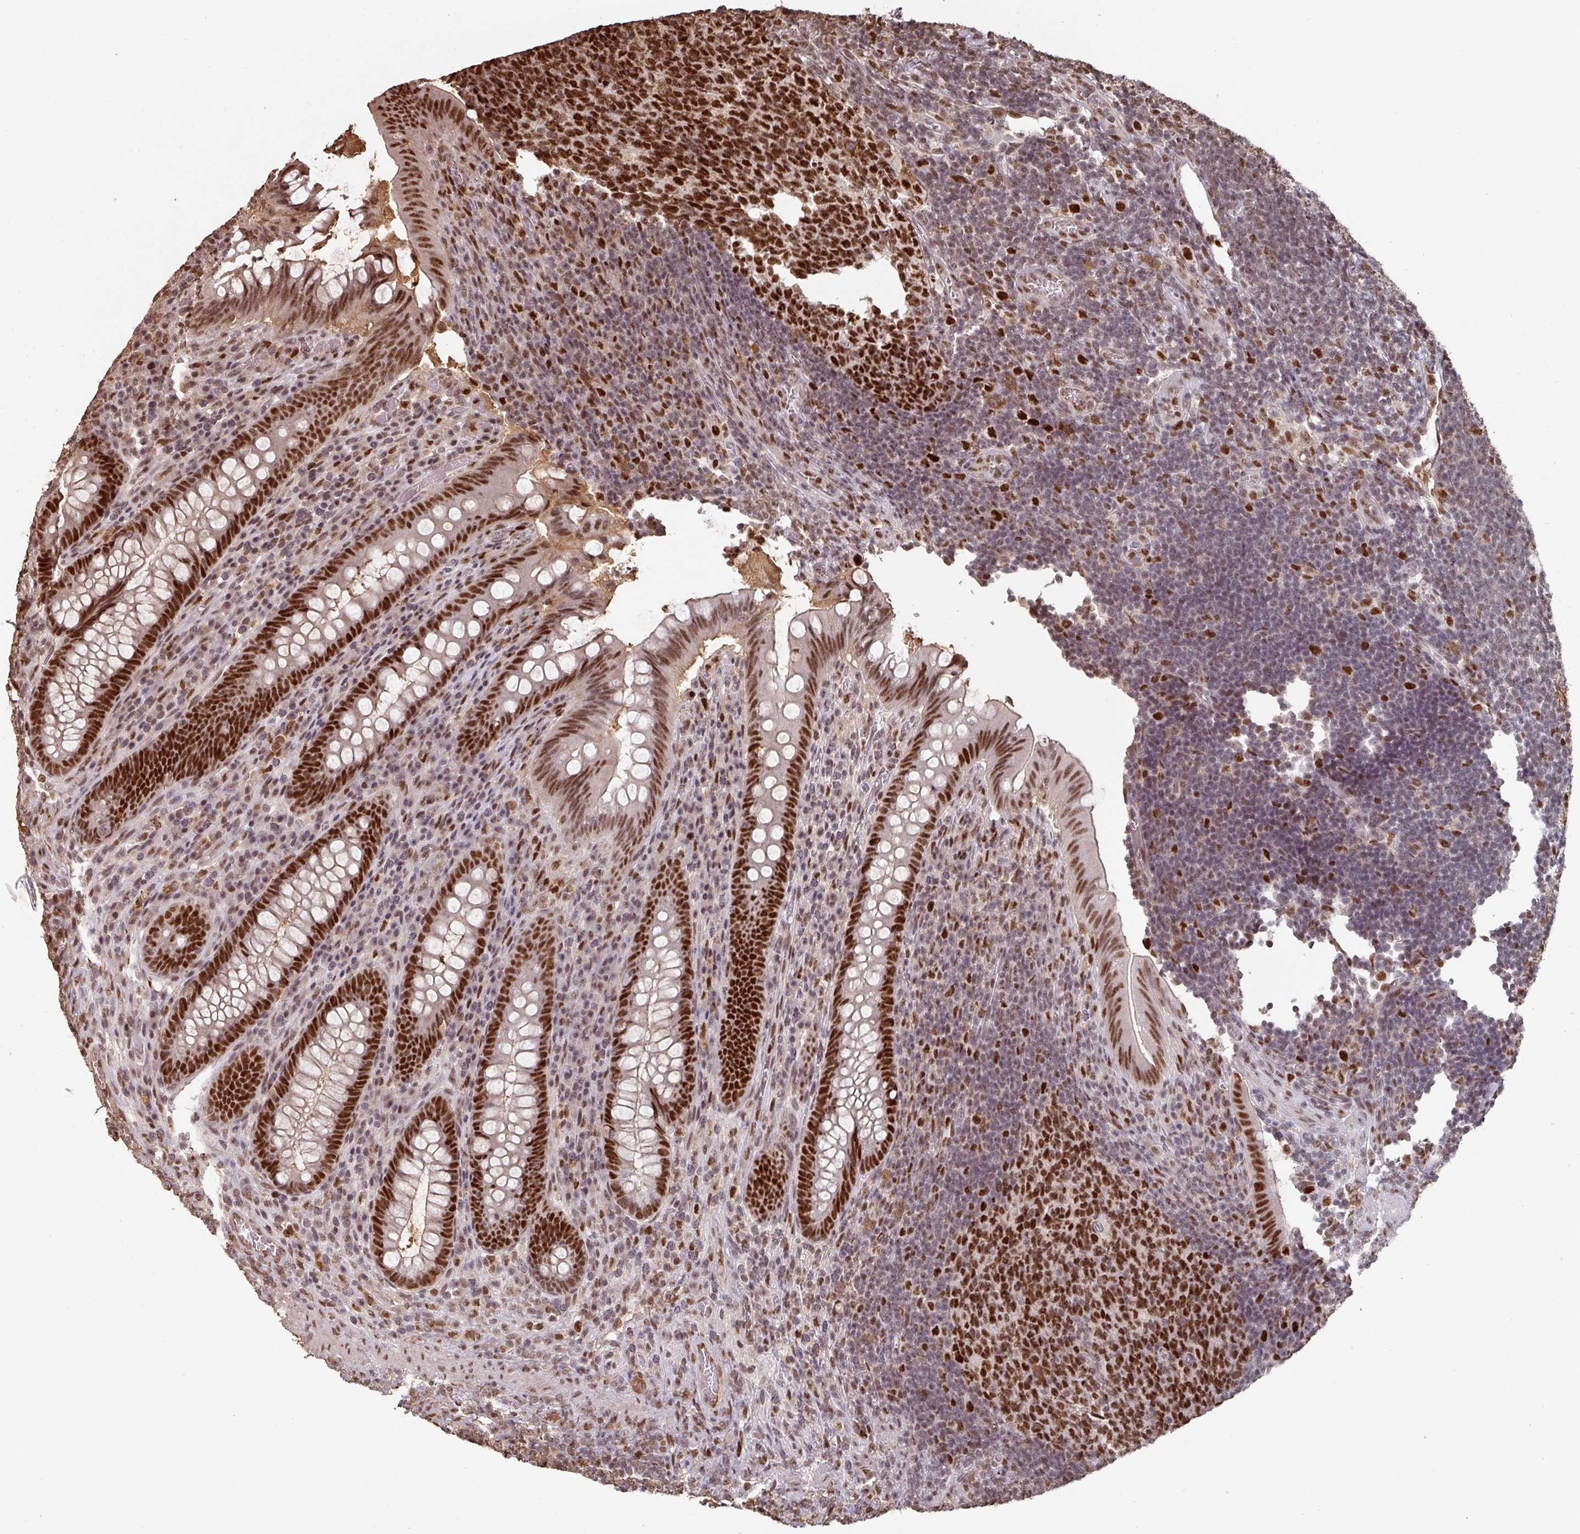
{"staining": {"intensity": "strong", "quantity": ">75%", "location": "nuclear"}, "tissue": "appendix", "cell_type": "Glandular cells", "image_type": "normal", "snomed": [{"axis": "morphology", "description": "Normal tissue, NOS"}, {"axis": "topography", "description": "Appendix"}], "caption": "IHC of normal appendix shows high levels of strong nuclear staining in approximately >75% of glandular cells. (brown staining indicates protein expression, while blue staining denotes nuclei).", "gene": "POLD1", "patient": {"sex": "female", "age": 43}}